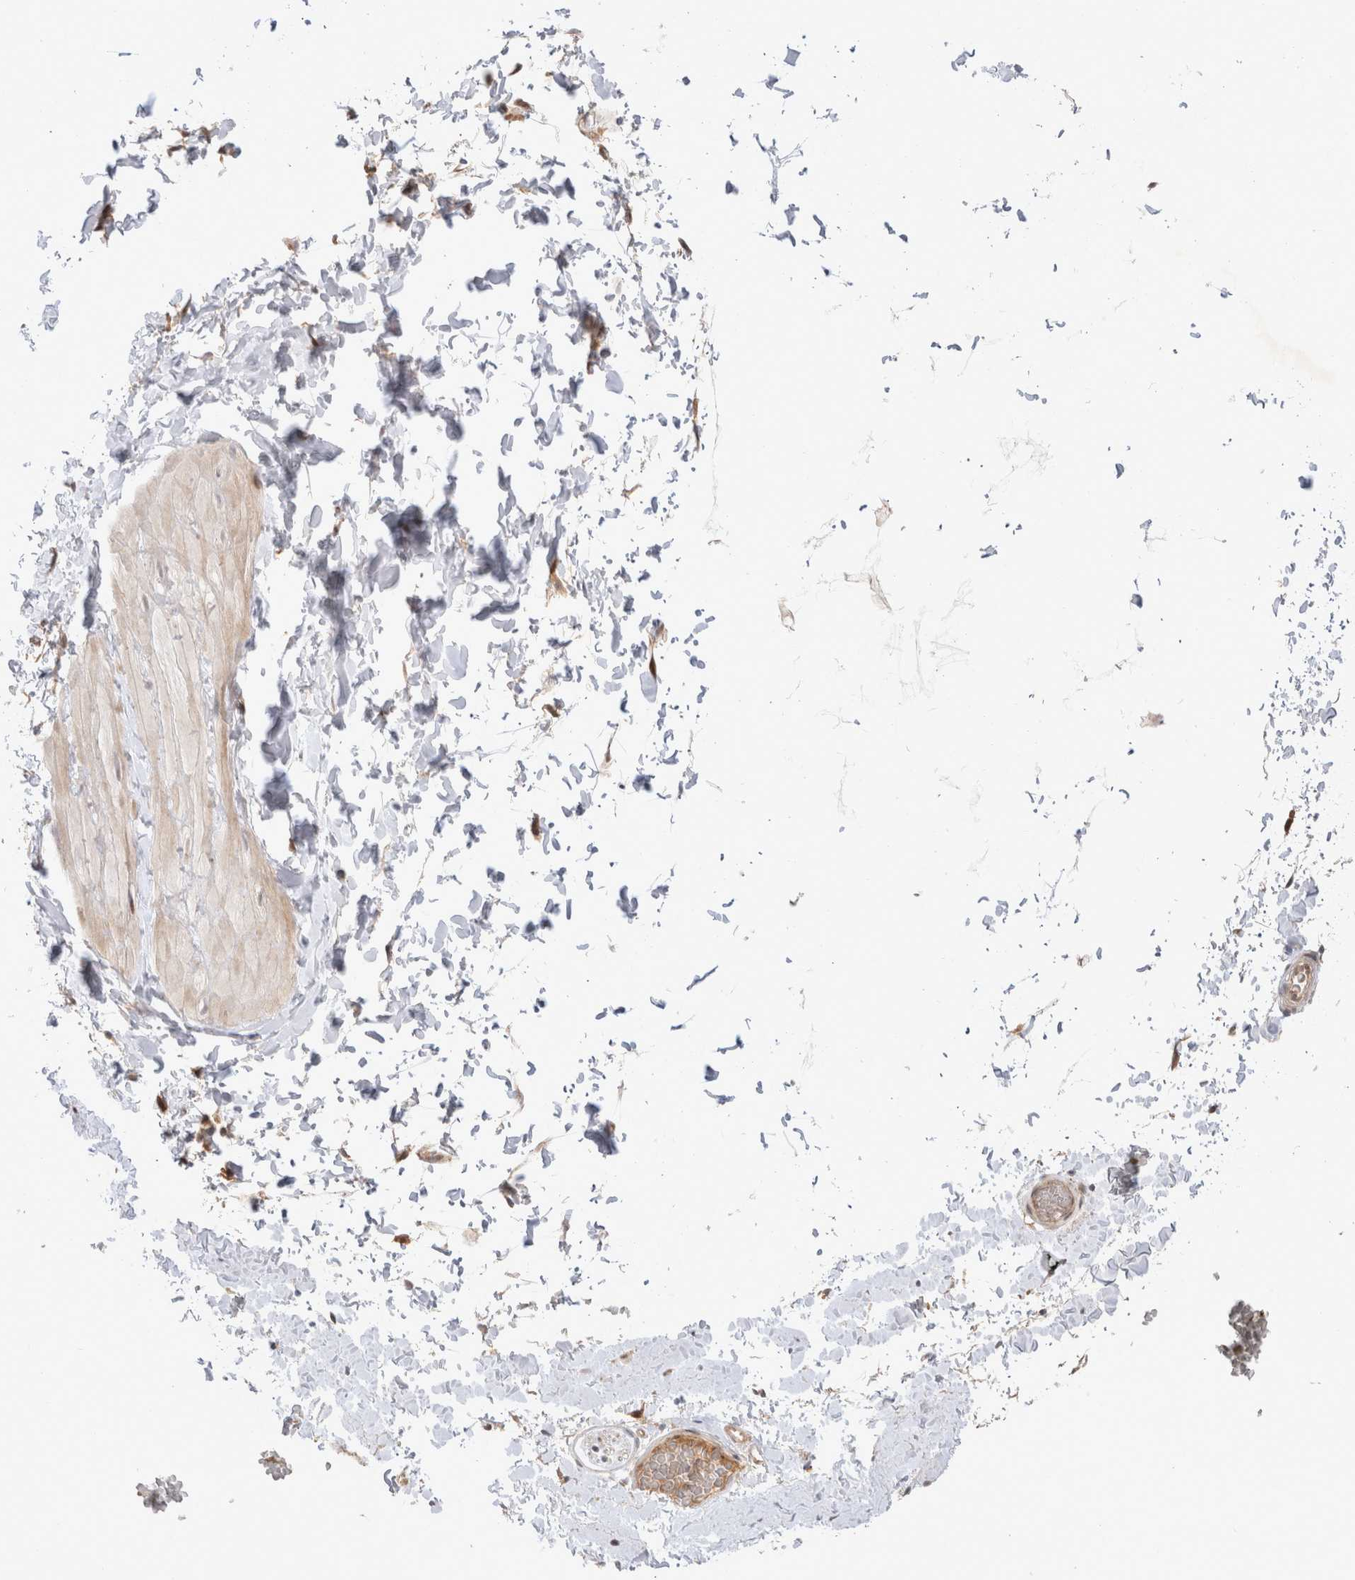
{"staining": {"intensity": "moderate", "quantity": ">75%", "location": "cytoplasmic/membranous"}, "tissue": "adipose tissue", "cell_type": "Adipocytes", "image_type": "normal", "snomed": [{"axis": "morphology", "description": "Normal tissue, NOS"}, {"axis": "topography", "description": "Adipose tissue"}, {"axis": "topography", "description": "Vascular tissue"}, {"axis": "topography", "description": "Peripheral nerve tissue"}], "caption": "Brown immunohistochemical staining in normal adipose tissue shows moderate cytoplasmic/membranous positivity in approximately >75% of adipocytes.", "gene": "HTT", "patient": {"sex": "male", "age": 25}}